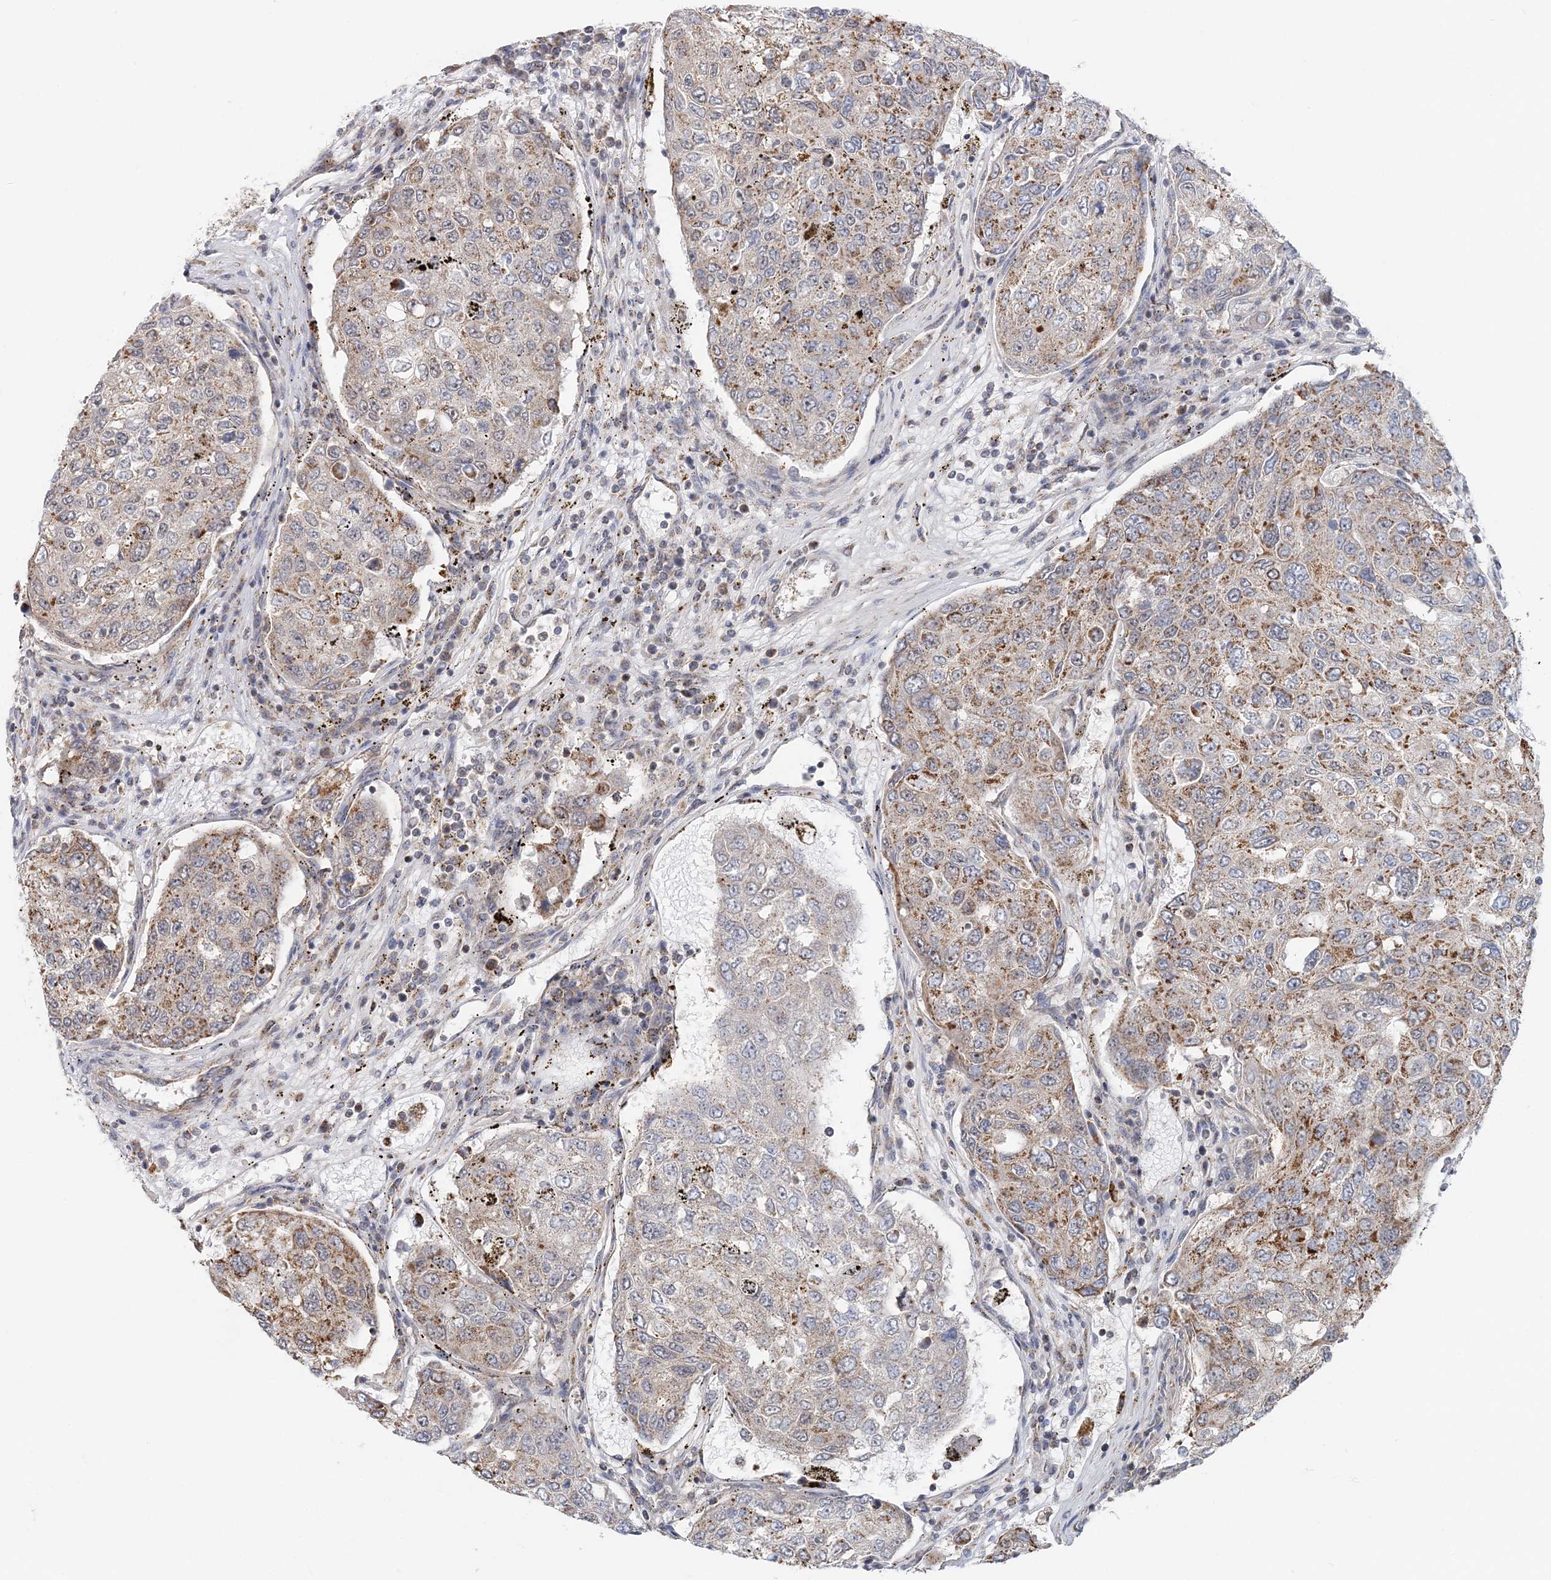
{"staining": {"intensity": "weak", "quantity": "25%-75%", "location": "cytoplasmic/membranous"}, "tissue": "urothelial cancer", "cell_type": "Tumor cells", "image_type": "cancer", "snomed": [{"axis": "morphology", "description": "Urothelial carcinoma, High grade"}, {"axis": "topography", "description": "Lymph node"}, {"axis": "topography", "description": "Urinary bladder"}], "caption": "A histopathology image of human high-grade urothelial carcinoma stained for a protein reveals weak cytoplasmic/membranous brown staining in tumor cells. Using DAB (brown) and hematoxylin (blue) stains, captured at high magnification using brightfield microscopy.", "gene": "RNF150", "patient": {"sex": "male", "age": 51}}